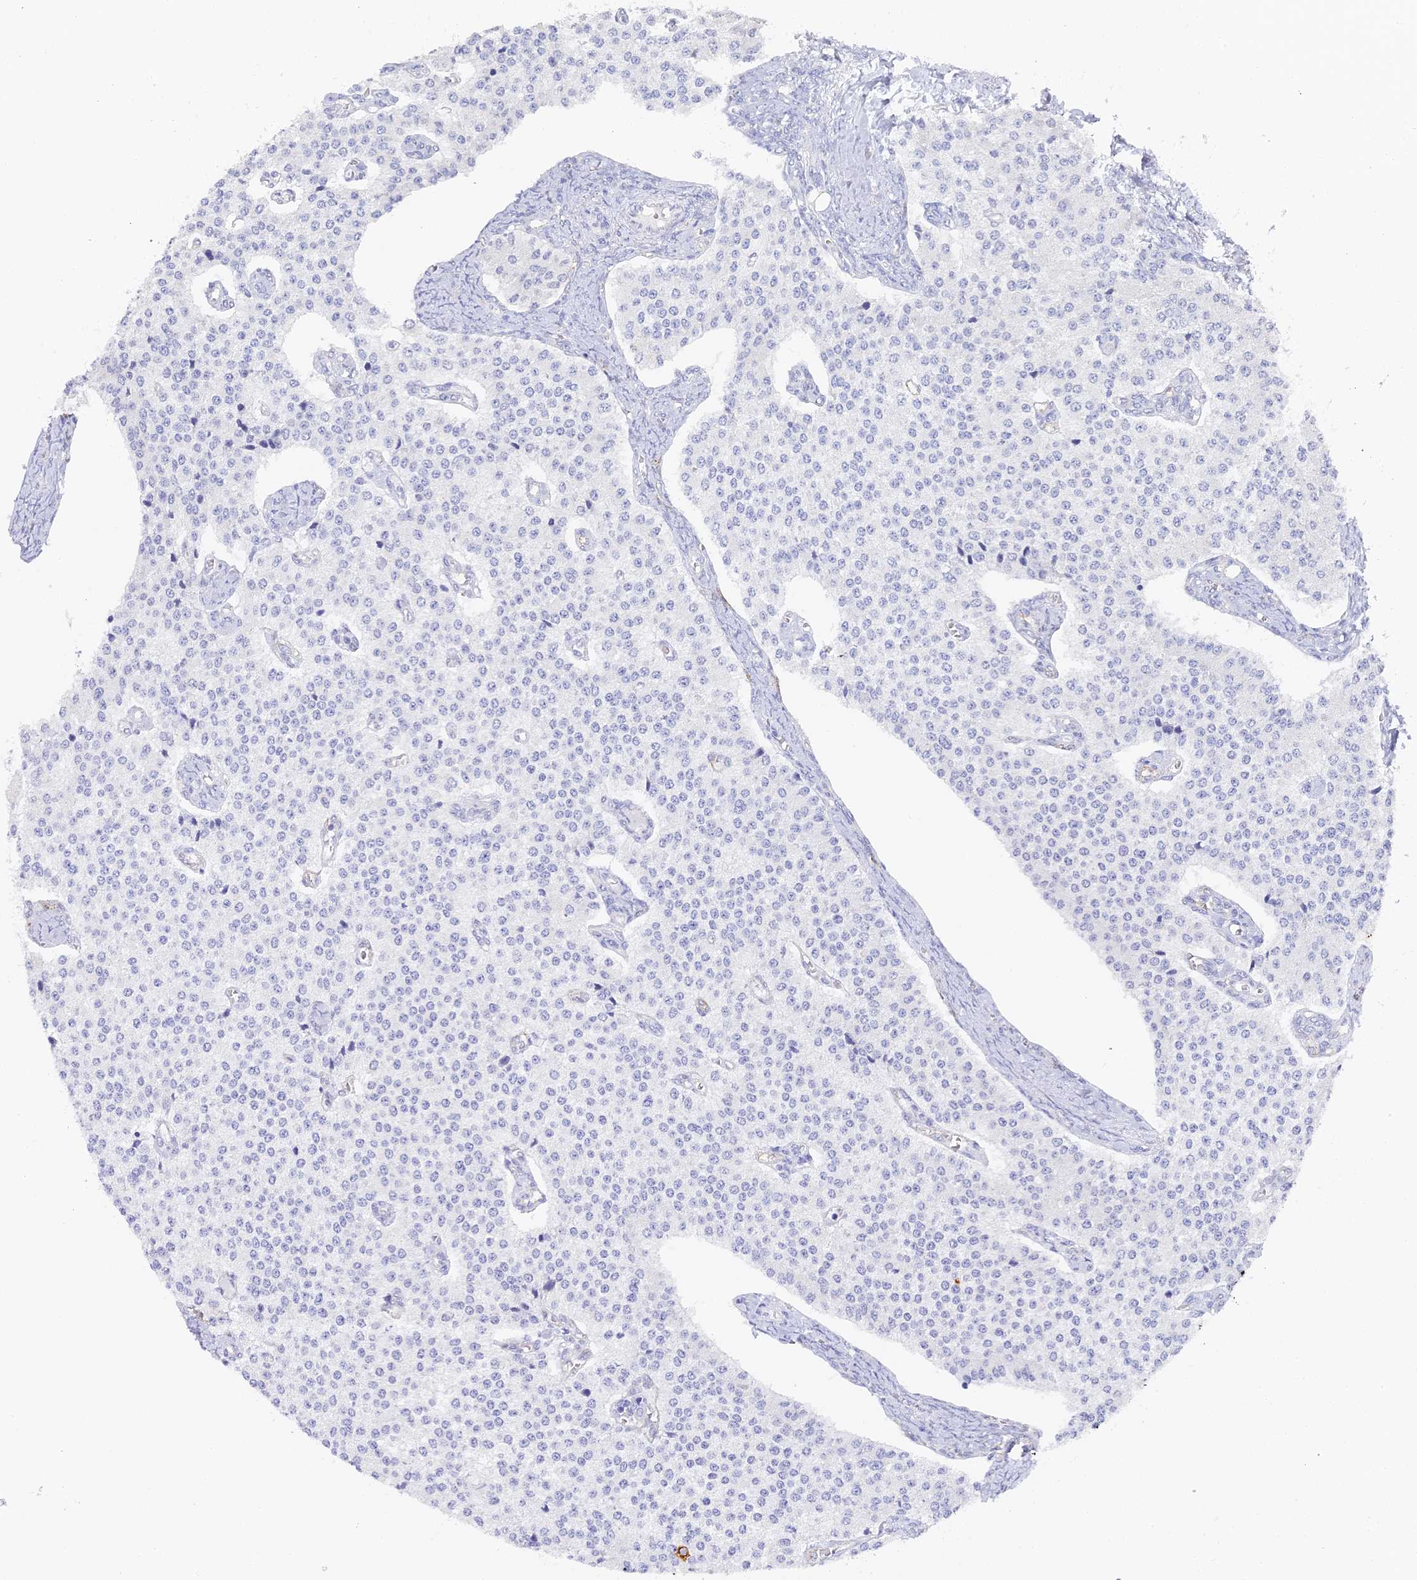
{"staining": {"intensity": "negative", "quantity": "none", "location": "none"}, "tissue": "carcinoid", "cell_type": "Tumor cells", "image_type": "cancer", "snomed": [{"axis": "morphology", "description": "Carcinoid, malignant, NOS"}, {"axis": "topography", "description": "Colon"}], "caption": "Immunohistochemical staining of human carcinoid exhibits no significant expression in tumor cells. (DAB immunohistochemistry (IHC) visualized using brightfield microscopy, high magnification).", "gene": "GJA1", "patient": {"sex": "female", "age": 52}}